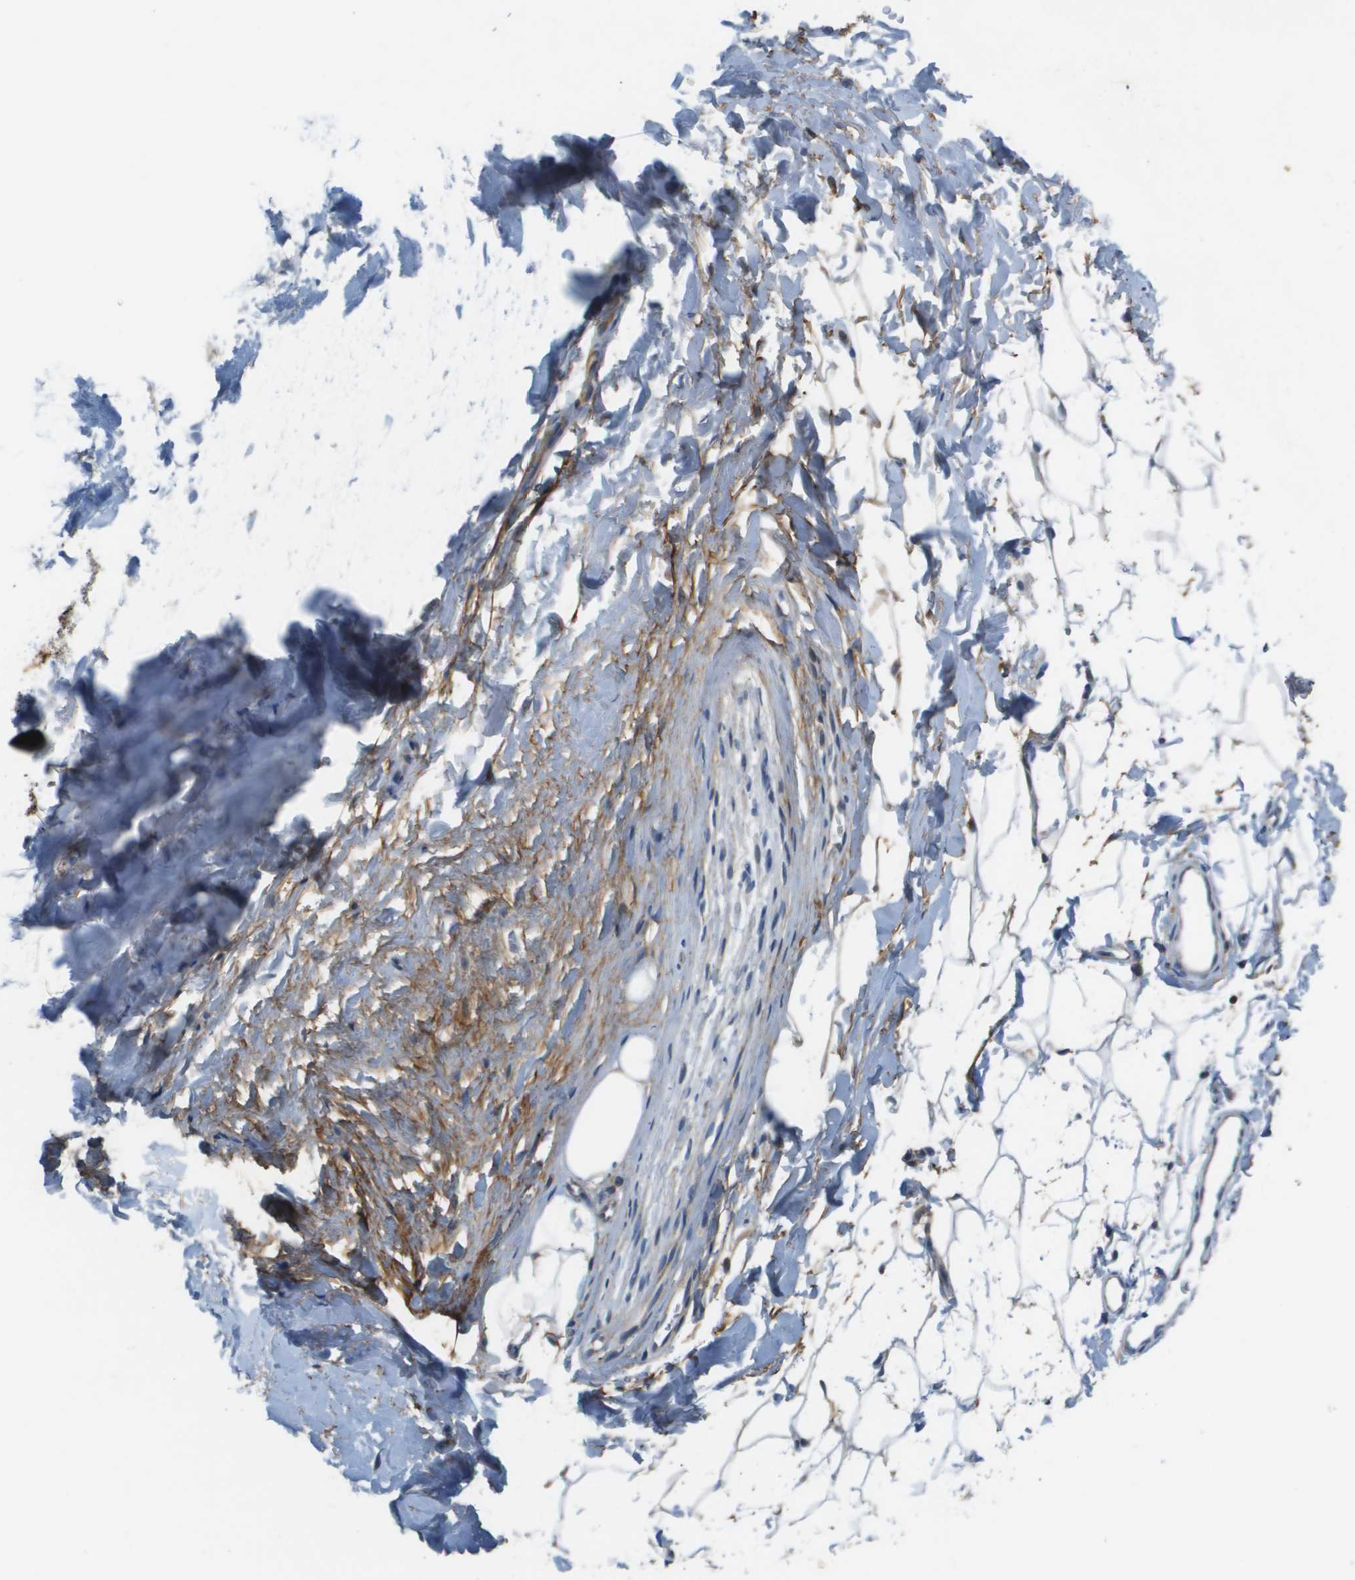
{"staining": {"intensity": "negative", "quantity": "none", "location": "none"}, "tissue": "adipose tissue", "cell_type": "Adipocytes", "image_type": "normal", "snomed": [{"axis": "morphology", "description": "Normal tissue, NOS"}, {"axis": "topography", "description": "Cartilage tissue"}, {"axis": "topography", "description": "Bronchus"}], "caption": "Protein analysis of normal adipose tissue exhibits no significant positivity in adipocytes.", "gene": "GALNT6", "patient": {"sex": "female", "age": 53}}